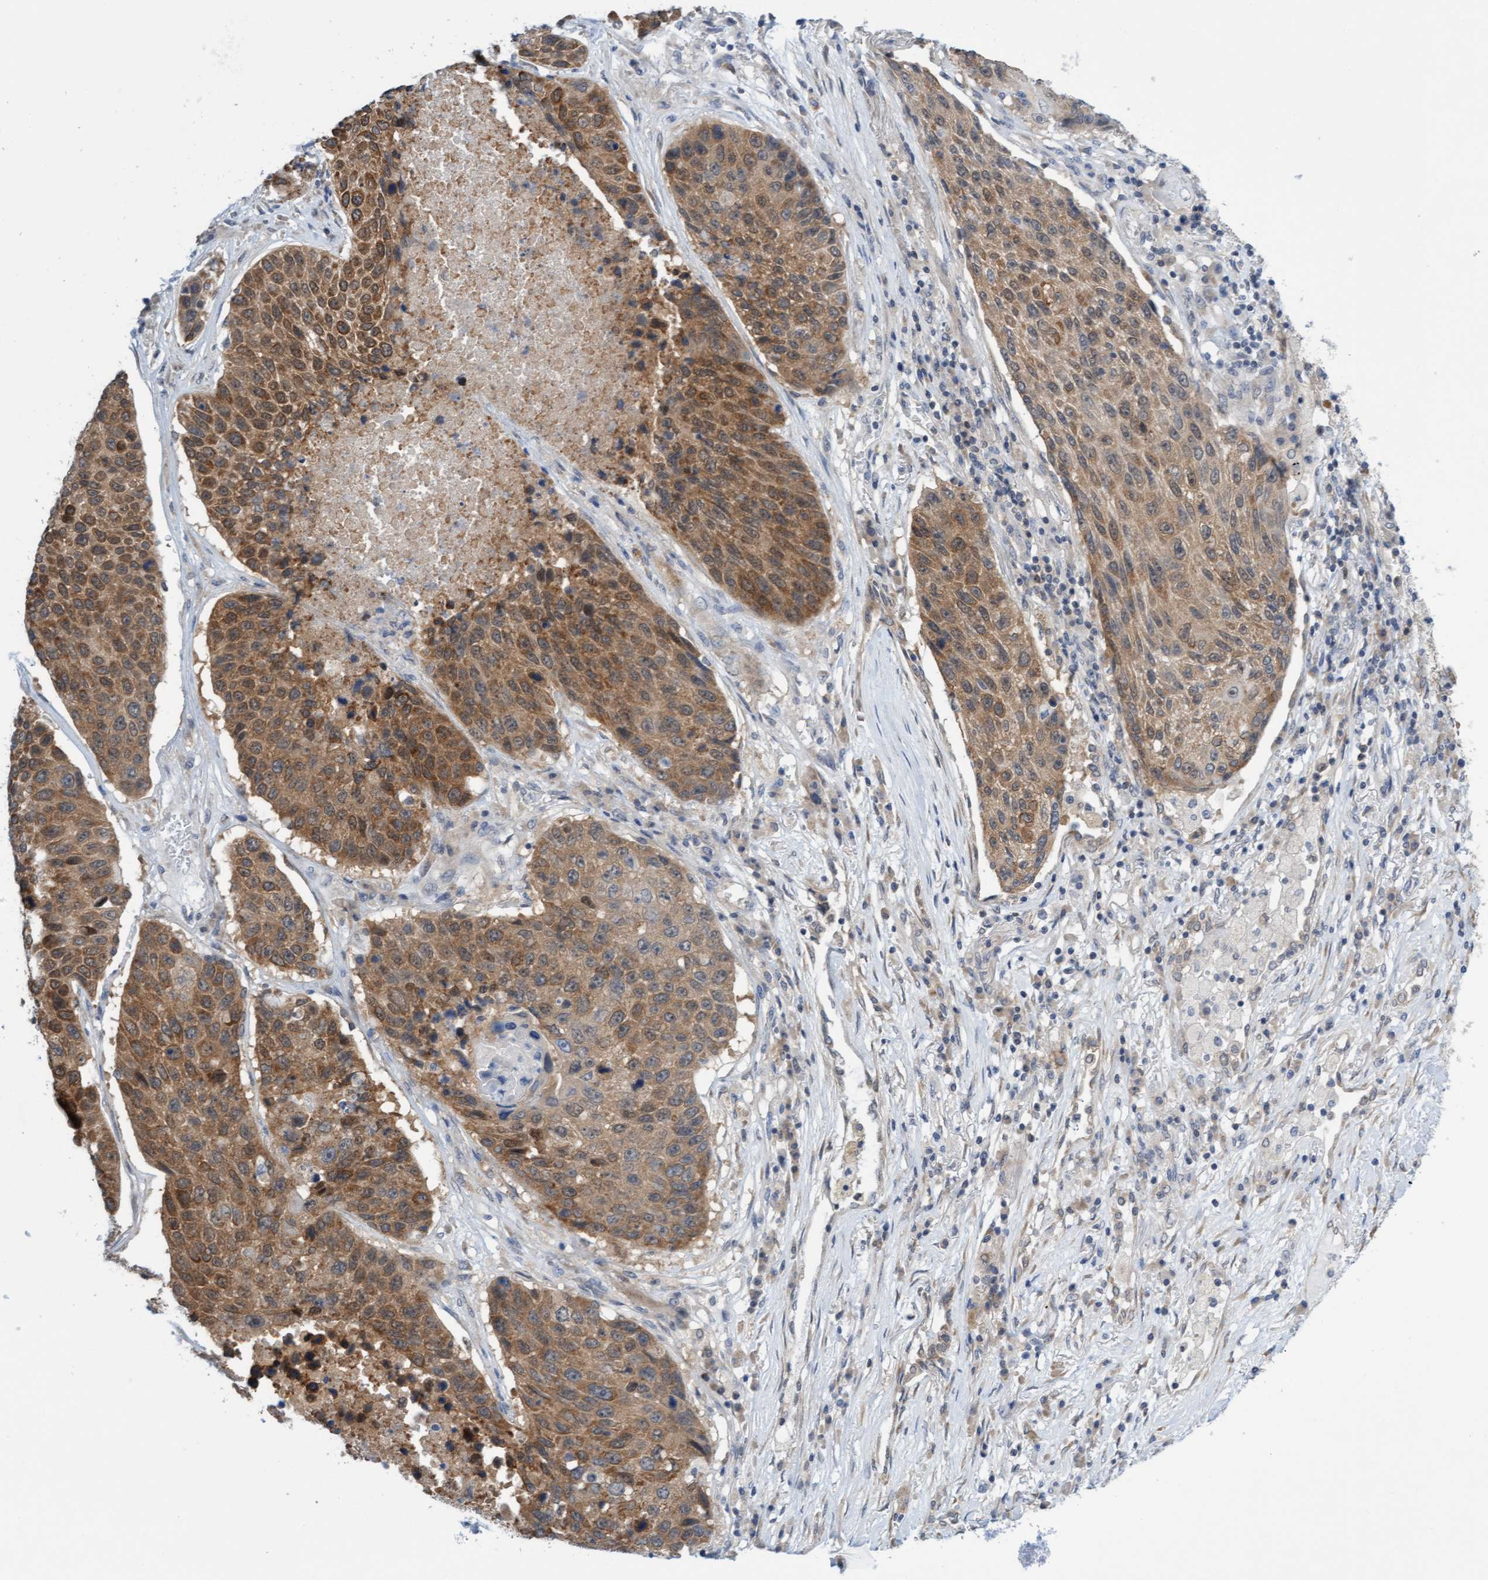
{"staining": {"intensity": "moderate", "quantity": ">75%", "location": "cytoplasmic/membranous"}, "tissue": "lung cancer", "cell_type": "Tumor cells", "image_type": "cancer", "snomed": [{"axis": "morphology", "description": "Squamous cell carcinoma, NOS"}, {"axis": "topography", "description": "Lung"}], "caption": "Immunohistochemistry of lung squamous cell carcinoma demonstrates medium levels of moderate cytoplasmic/membranous expression in about >75% of tumor cells.", "gene": "AMZ2", "patient": {"sex": "male", "age": 61}}